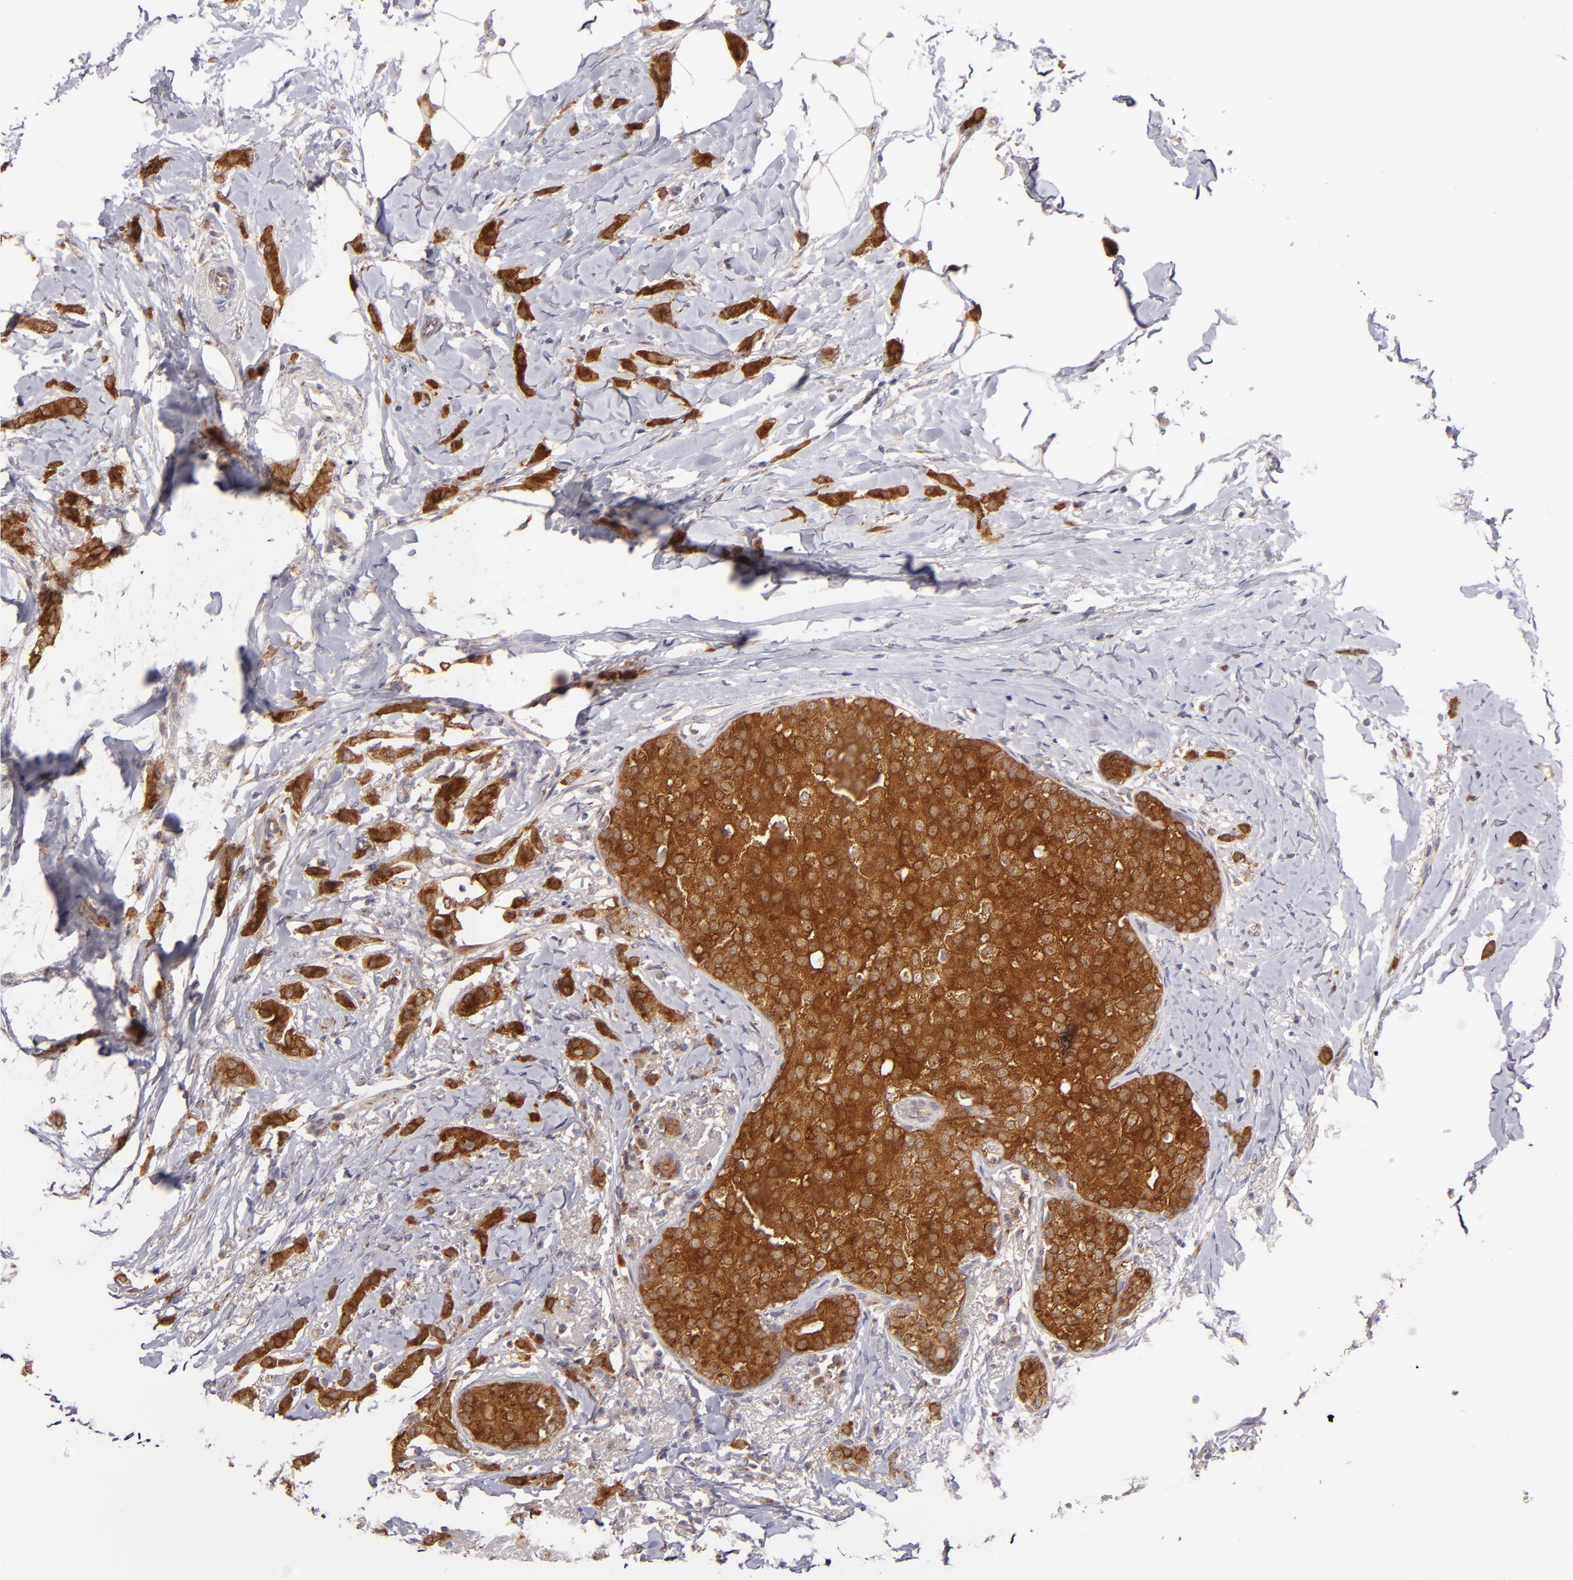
{"staining": {"intensity": "strong", "quantity": ">75%", "location": "cytoplasmic/membranous"}, "tissue": "breast cancer", "cell_type": "Tumor cells", "image_type": "cancer", "snomed": [{"axis": "morphology", "description": "Lobular carcinoma"}, {"axis": "topography", "description": "Breast"}], "caption": "Protein expression analysis of human breast cancer (lobular carcinoma) reveals strong cytoplasmic/membranous staining in approximately >75% of tumor cells.", "gene": "SH2D4A", "patient": {"sex": "female", "age": 55}}